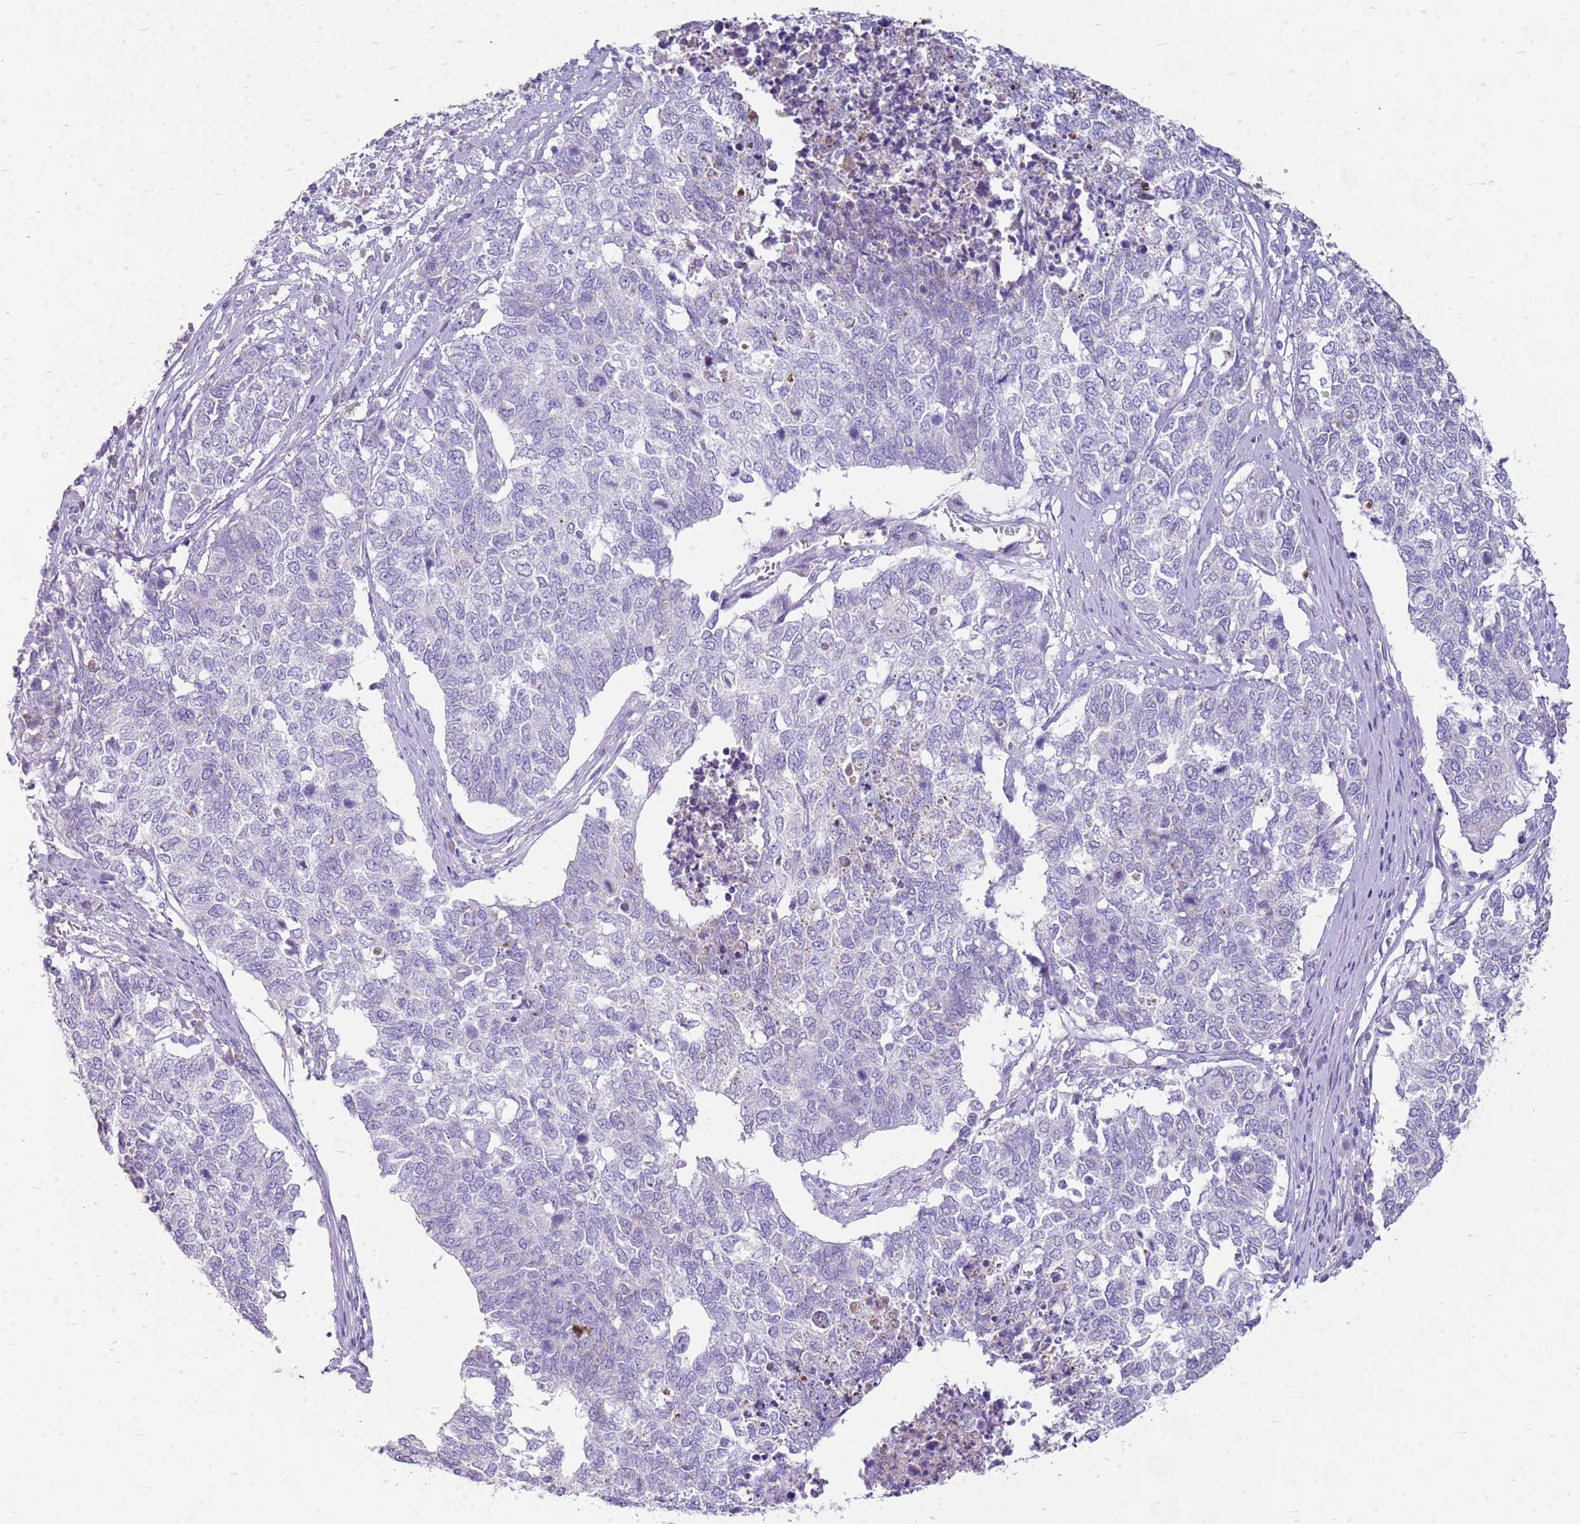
{"staining": {"intensity": "negative", "quantity": "none", "location": "none"}, "tissue": "cervical cancer", "cell_type": "Tumor cells", "image_type": "cancer", "snomed": [{"axis": "morphology", "description": "Squamous cell carcinoma, NOS"}, {"axis": "topography", "description": "Cervix"}], "caption": "There is no significant expression in tumor cells of cervical cancer (squamous cell carcinoma).", "gene": "FABP2", "patient": {"sex": "female", "age": 63}}